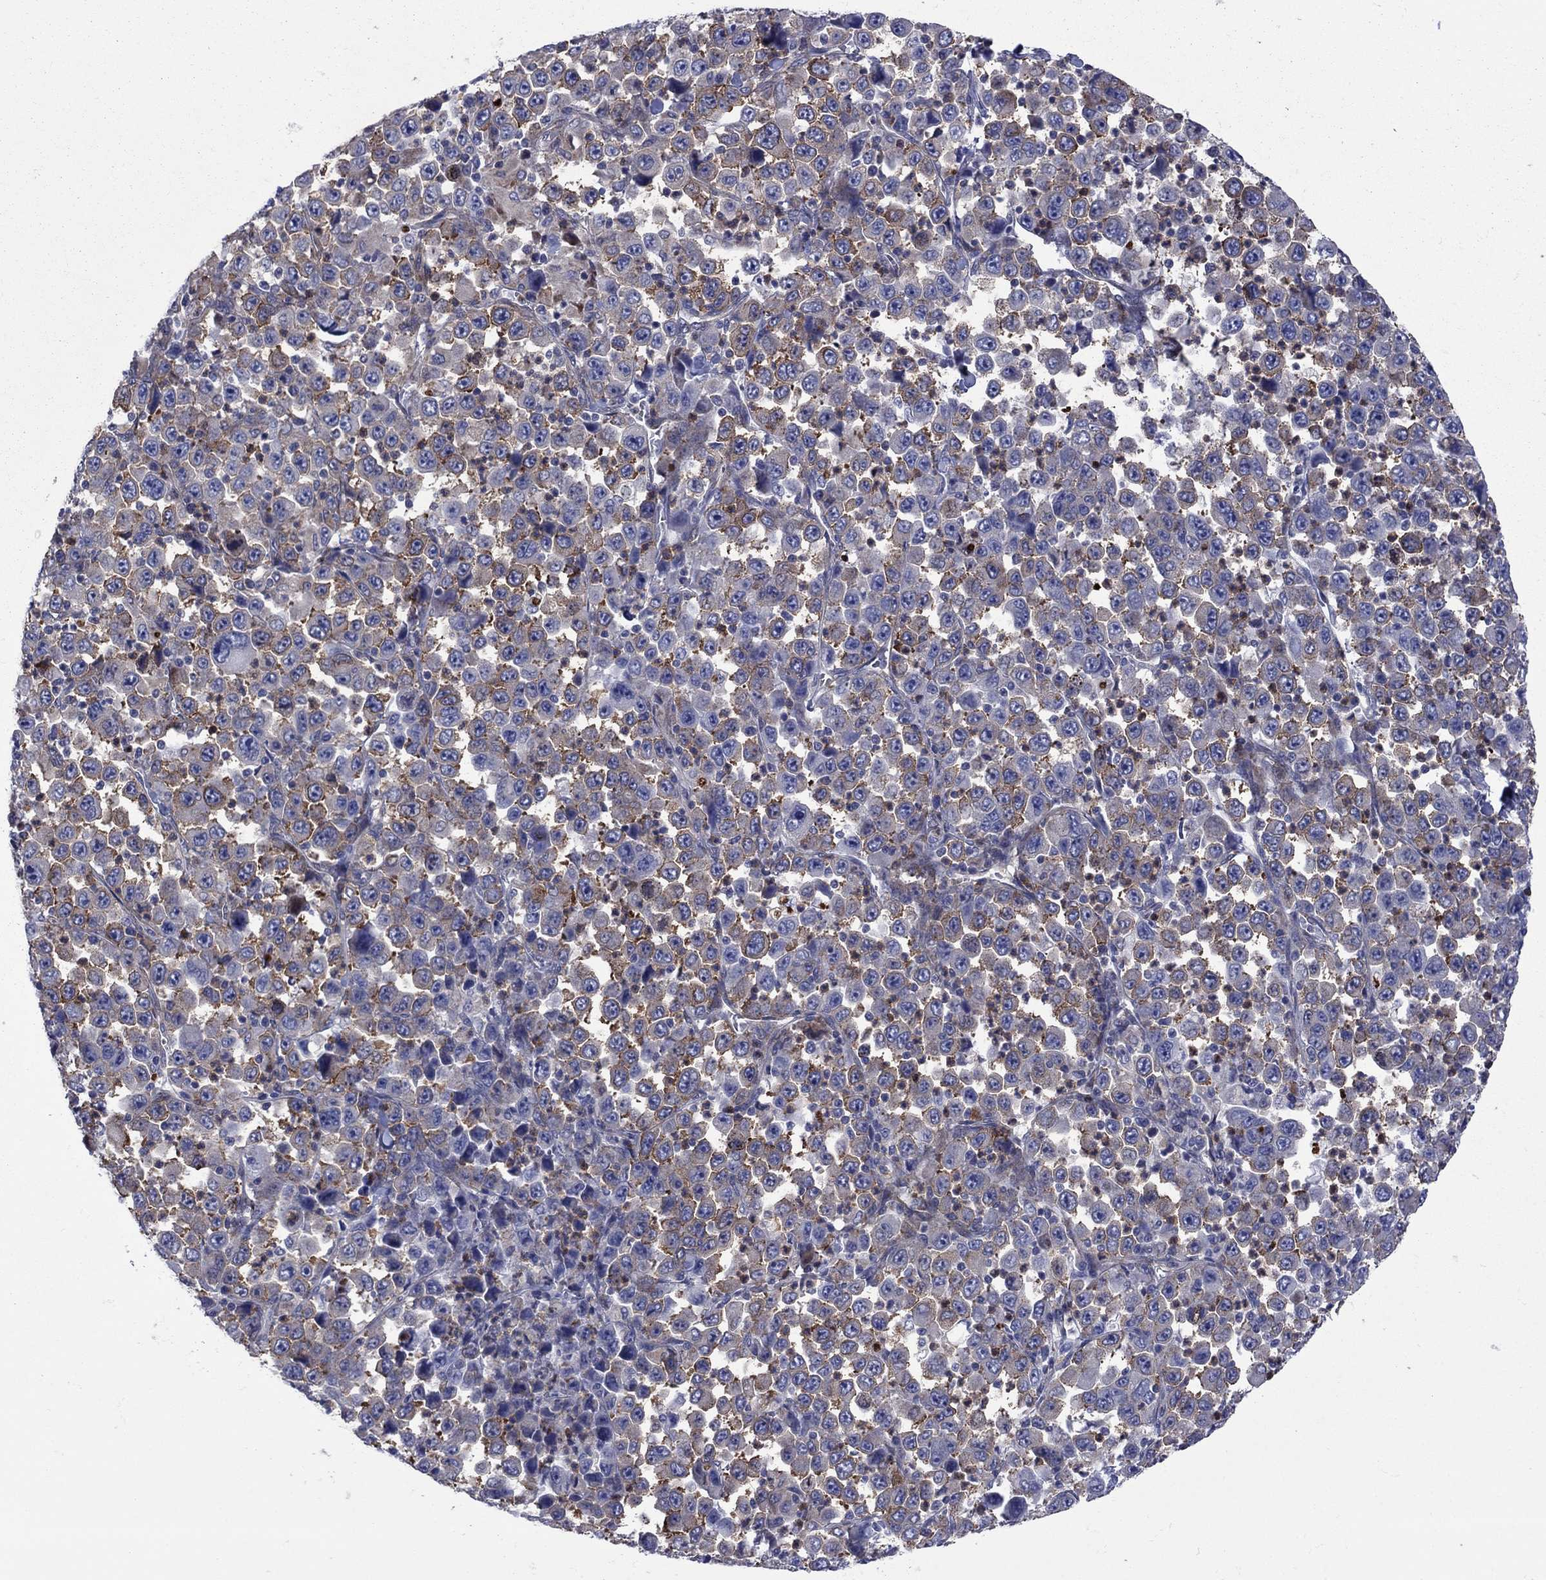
{"staining": {"intensity": "moderate", "quantity": "25%-75%", "location": "cytoplasmic/membranous"}, "tissue": "stomach cancer", "cell_type": "Tumor cells", "image_type": "cancer", "snomed": [{"axis": "morphology", "description": "Normal tissue, NOS"}, {"axis": "morphology", "description": "Adenocarcinoma, NOS"}, {"axis": "topography", "description": "Stomach, upper"}, {"axis": "topography", "description": "Stomach"}], "caption": "Stomach cancer (adenocarcinoma) stained with a protein marker reveals moderate staining in tumor cells.", "gene": "GPR155", "patient": {"sex": "male", "age": 59}}